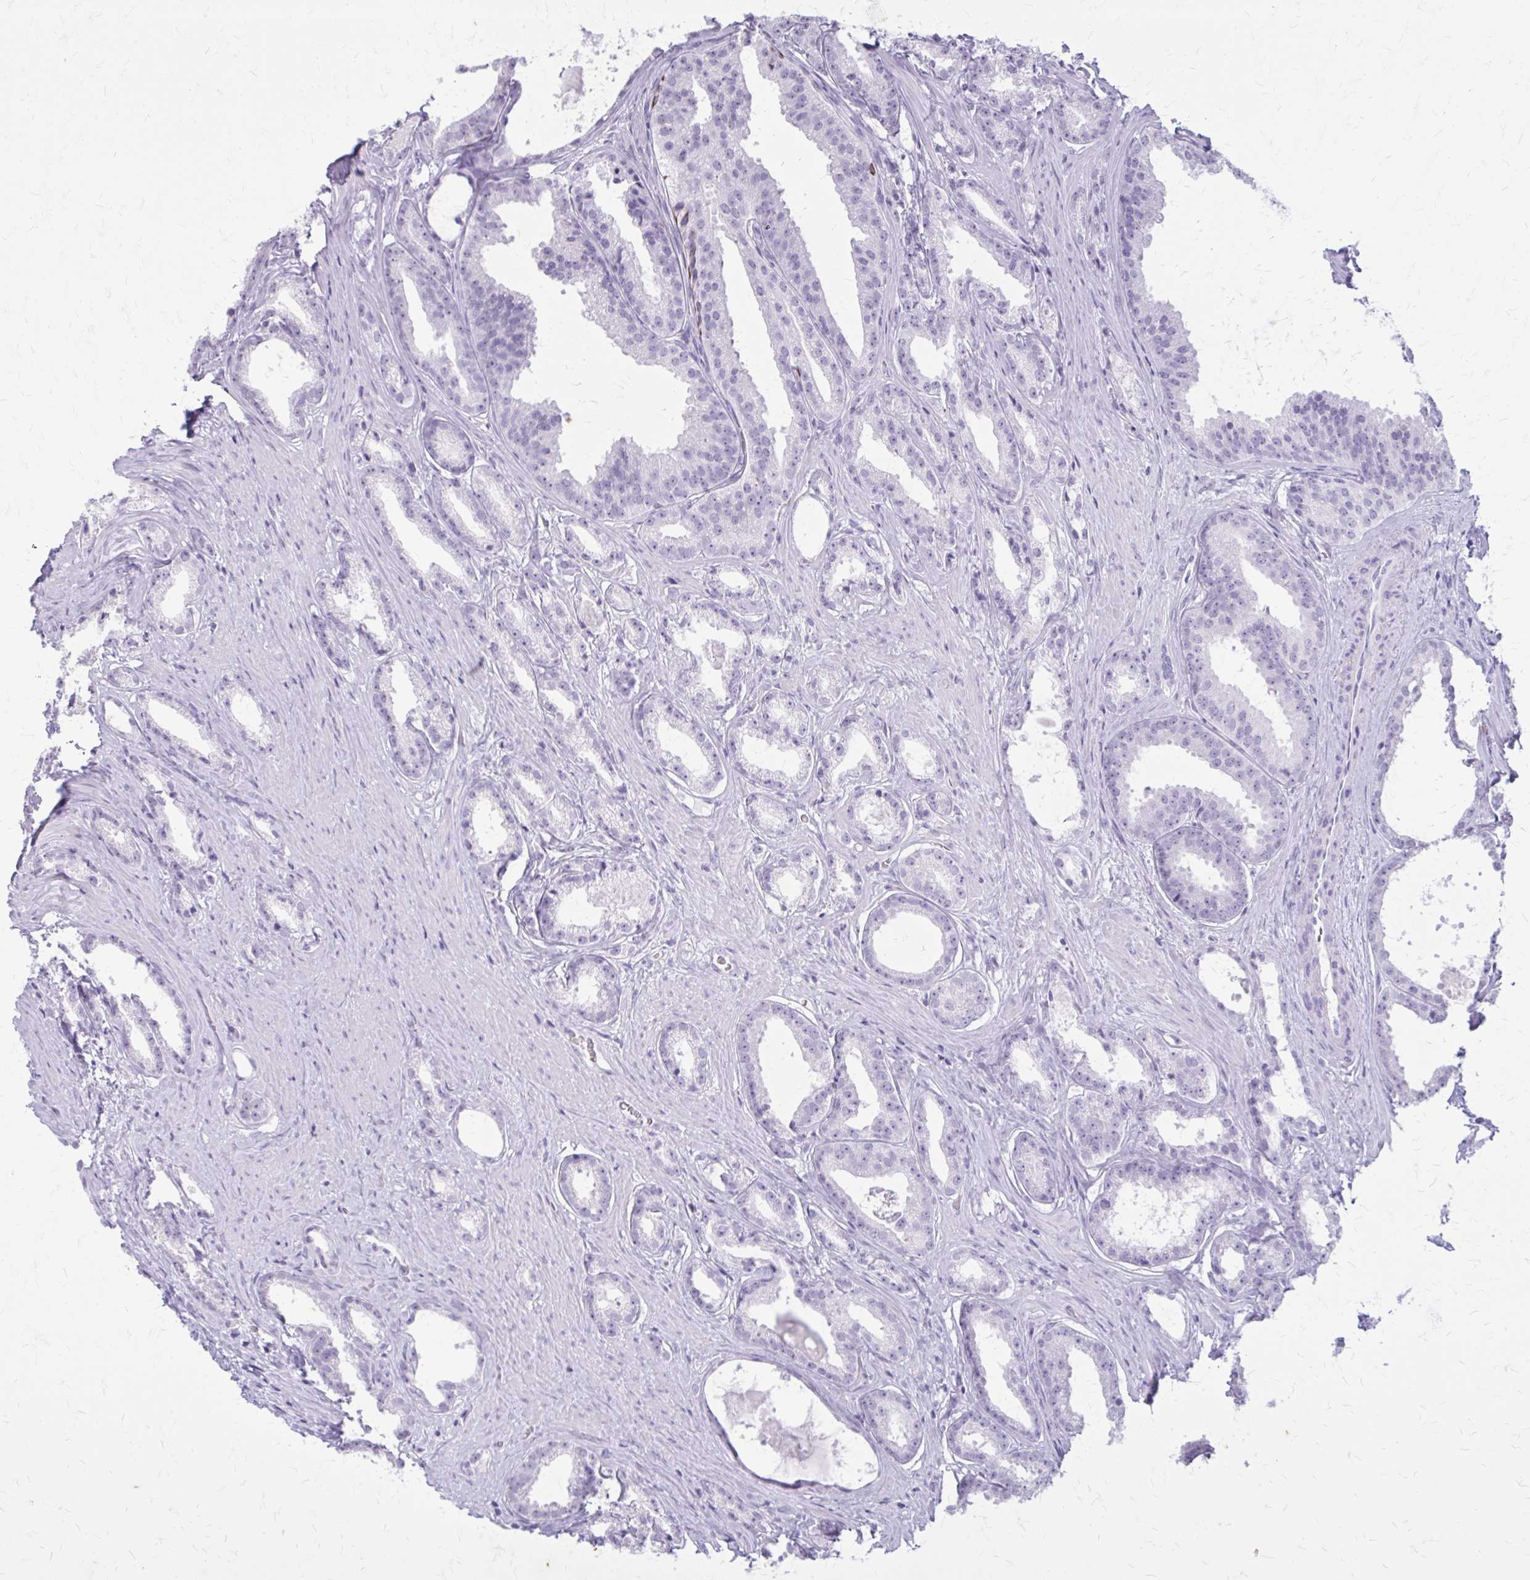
{"staining": {"intensity": "negative", "quantity": "none", "location": "none"}, "tissue": "prostate cancer", "cell_type": "Tumor cells", "image_type": "cancer", "snomed": [{"axis": "morphology", "description": "Adenocarcinoma, Low grade"}, {"axis": "topography", "description": "Prostate"}], "caption": "Immunohistochemistry micrograph of human prostate cancer (low-grade adenocarcinoma) stained for a protein (brown), which demonstrates no expression in tumor cells.", "gene": "KRT5", "patient": {"sex": "male", "age": 65}}